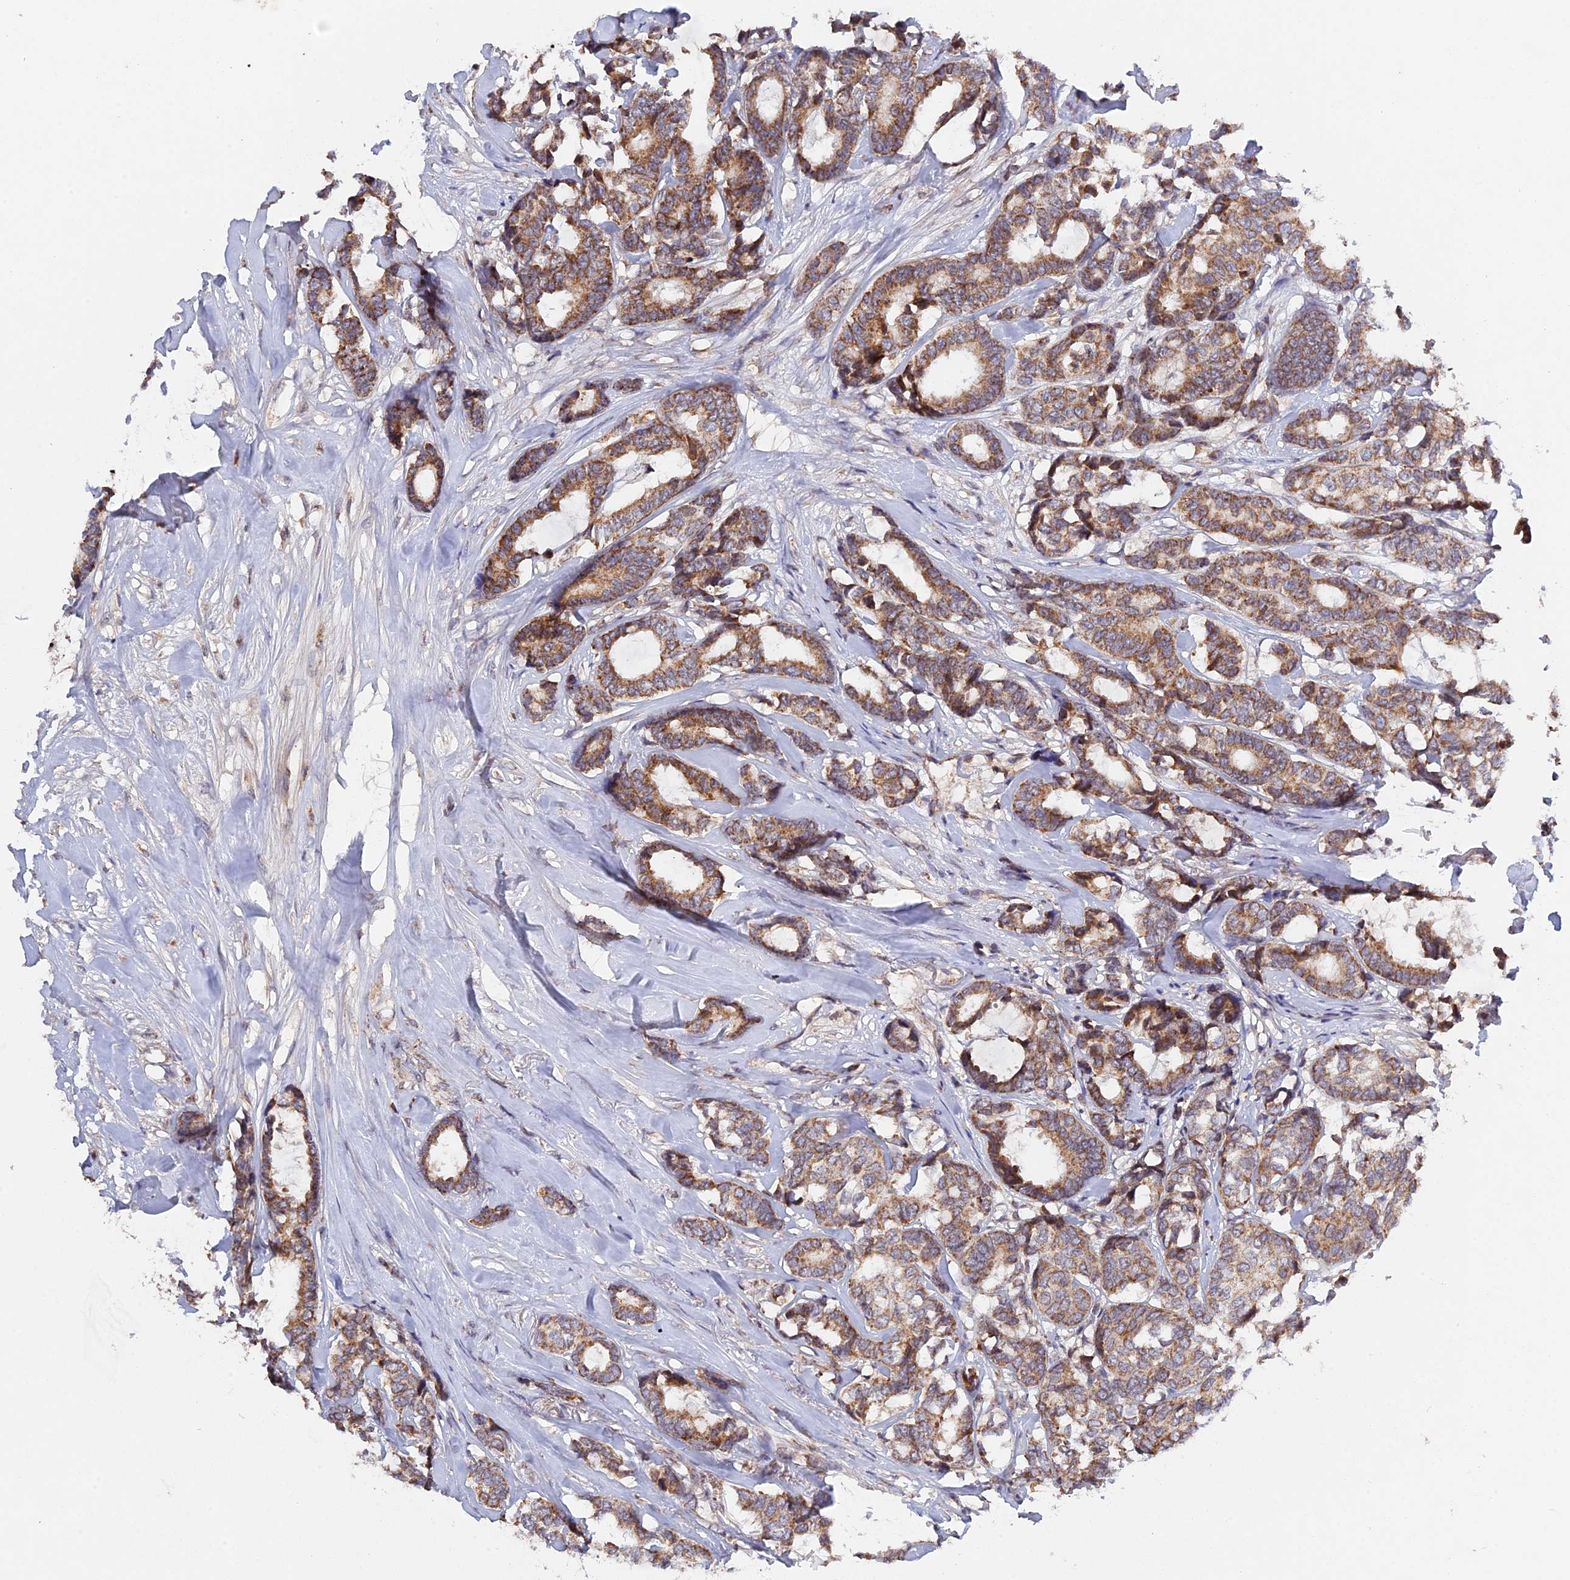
{"staining": {"intensity": "moderate", "quantity": ">75%", "location": "cytoplasmic/membranous"}, "tissue": "breast cancer", "cell_type": "Tumor cells", "image_type": "cancer", "snomed": [{"axis": "morphology", "description": "Duct carcinoma"}, {"axis": "topography", "description": "Breast"}], "caption": "Brown immunohistochemical staining in breast cancer displays moderate cytoplasmic/membranous expression in about >75% of tumor cells. Nuclei are stained in blue.", "gene": "MPV17L", "patient": {"sex": "female", "age": 87}}